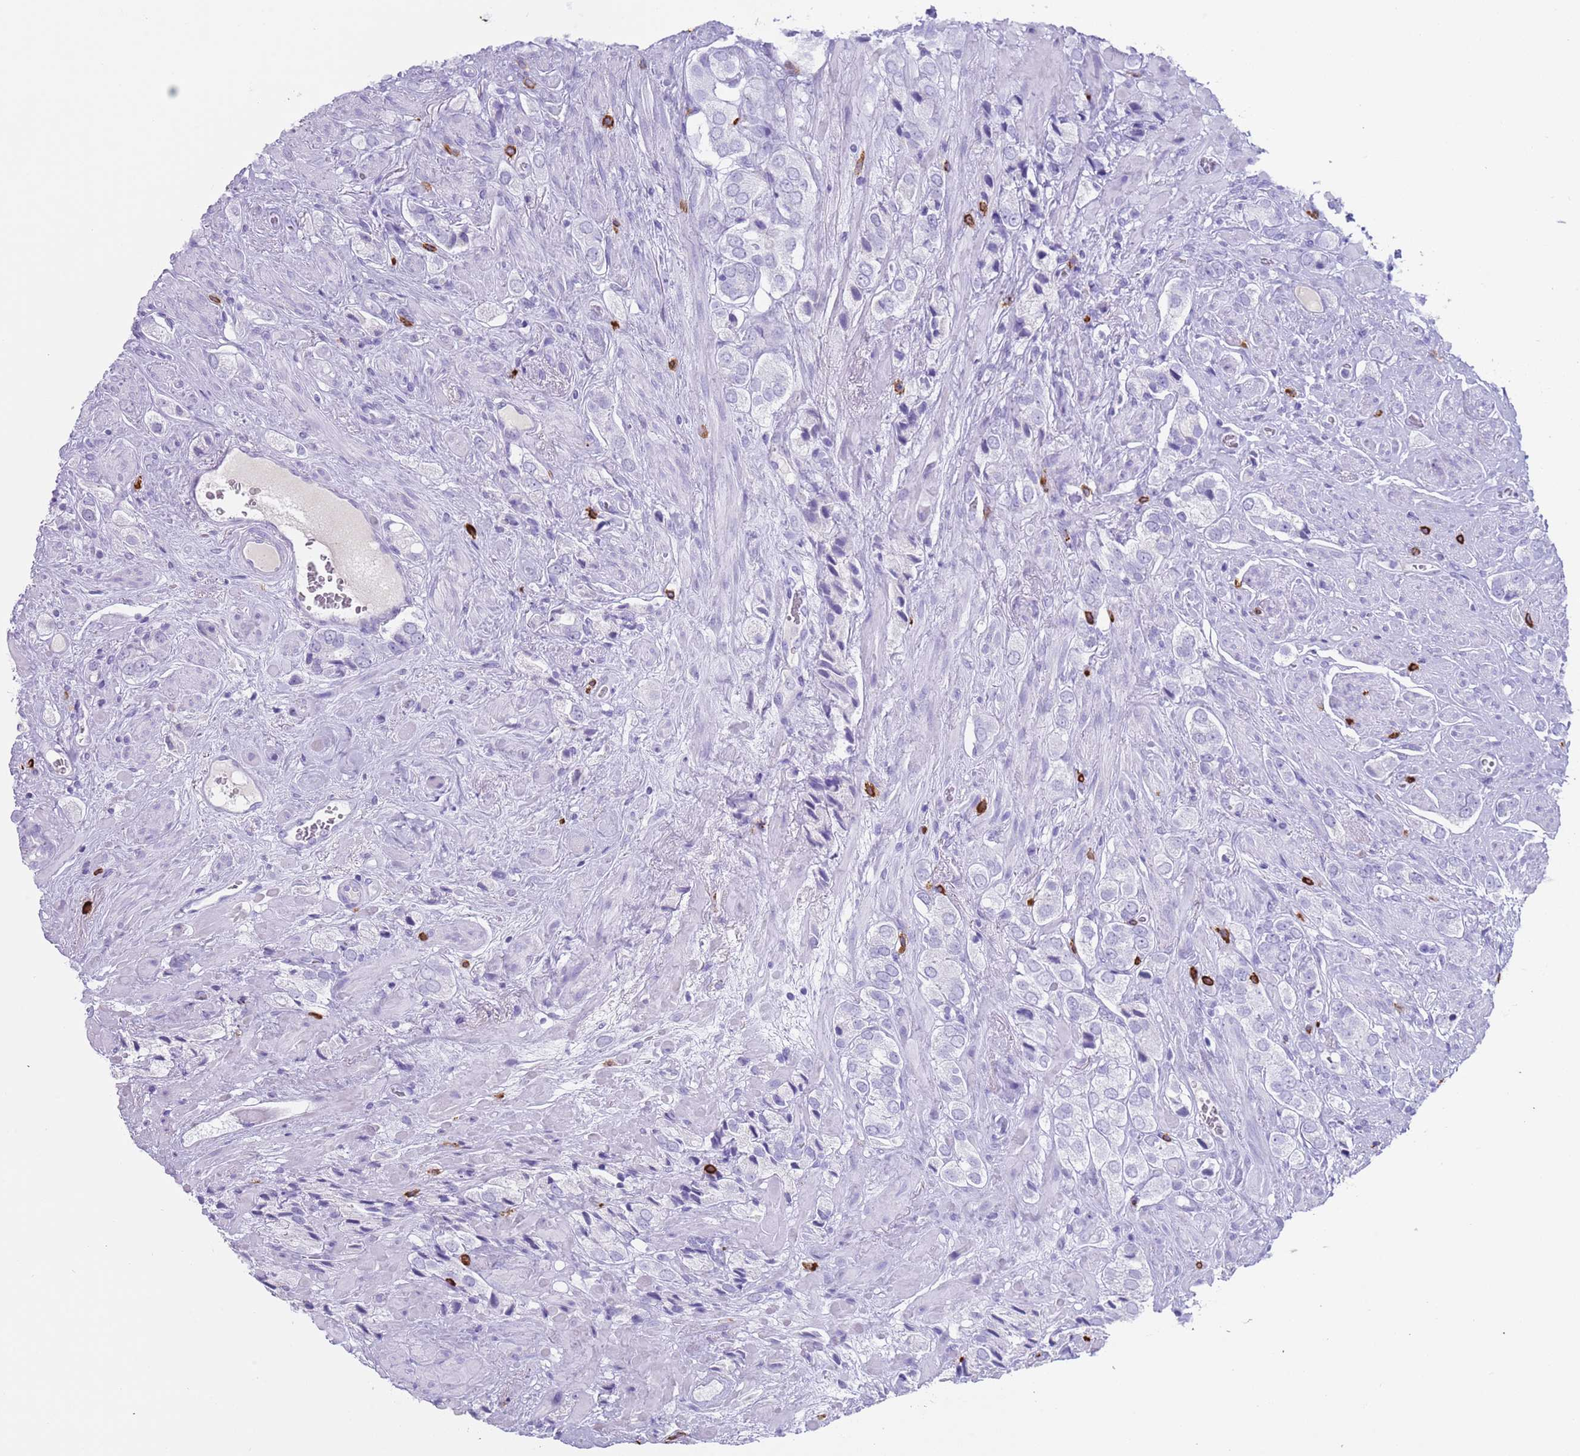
{"staining": {"intensity": "negative", "quantity": "none", "location": "none"}, "tissue": "prostate cancer", "cell_type": "Tumor cells", "image_type": "cancer", "snomed": [{"axis": "morphology", "description": "Adenocarcinoma, High grade"}, {"axis": "topography", "description": "Prostate and seminal vesicle, NOS"}], "caption": "Human prostate cancer stained for a protein using immunohistochemistry (IHC) demonstrates no staining in tumor cells.", "gene": "MYADML2", "patient": {"sex": "male", "age": 64}}